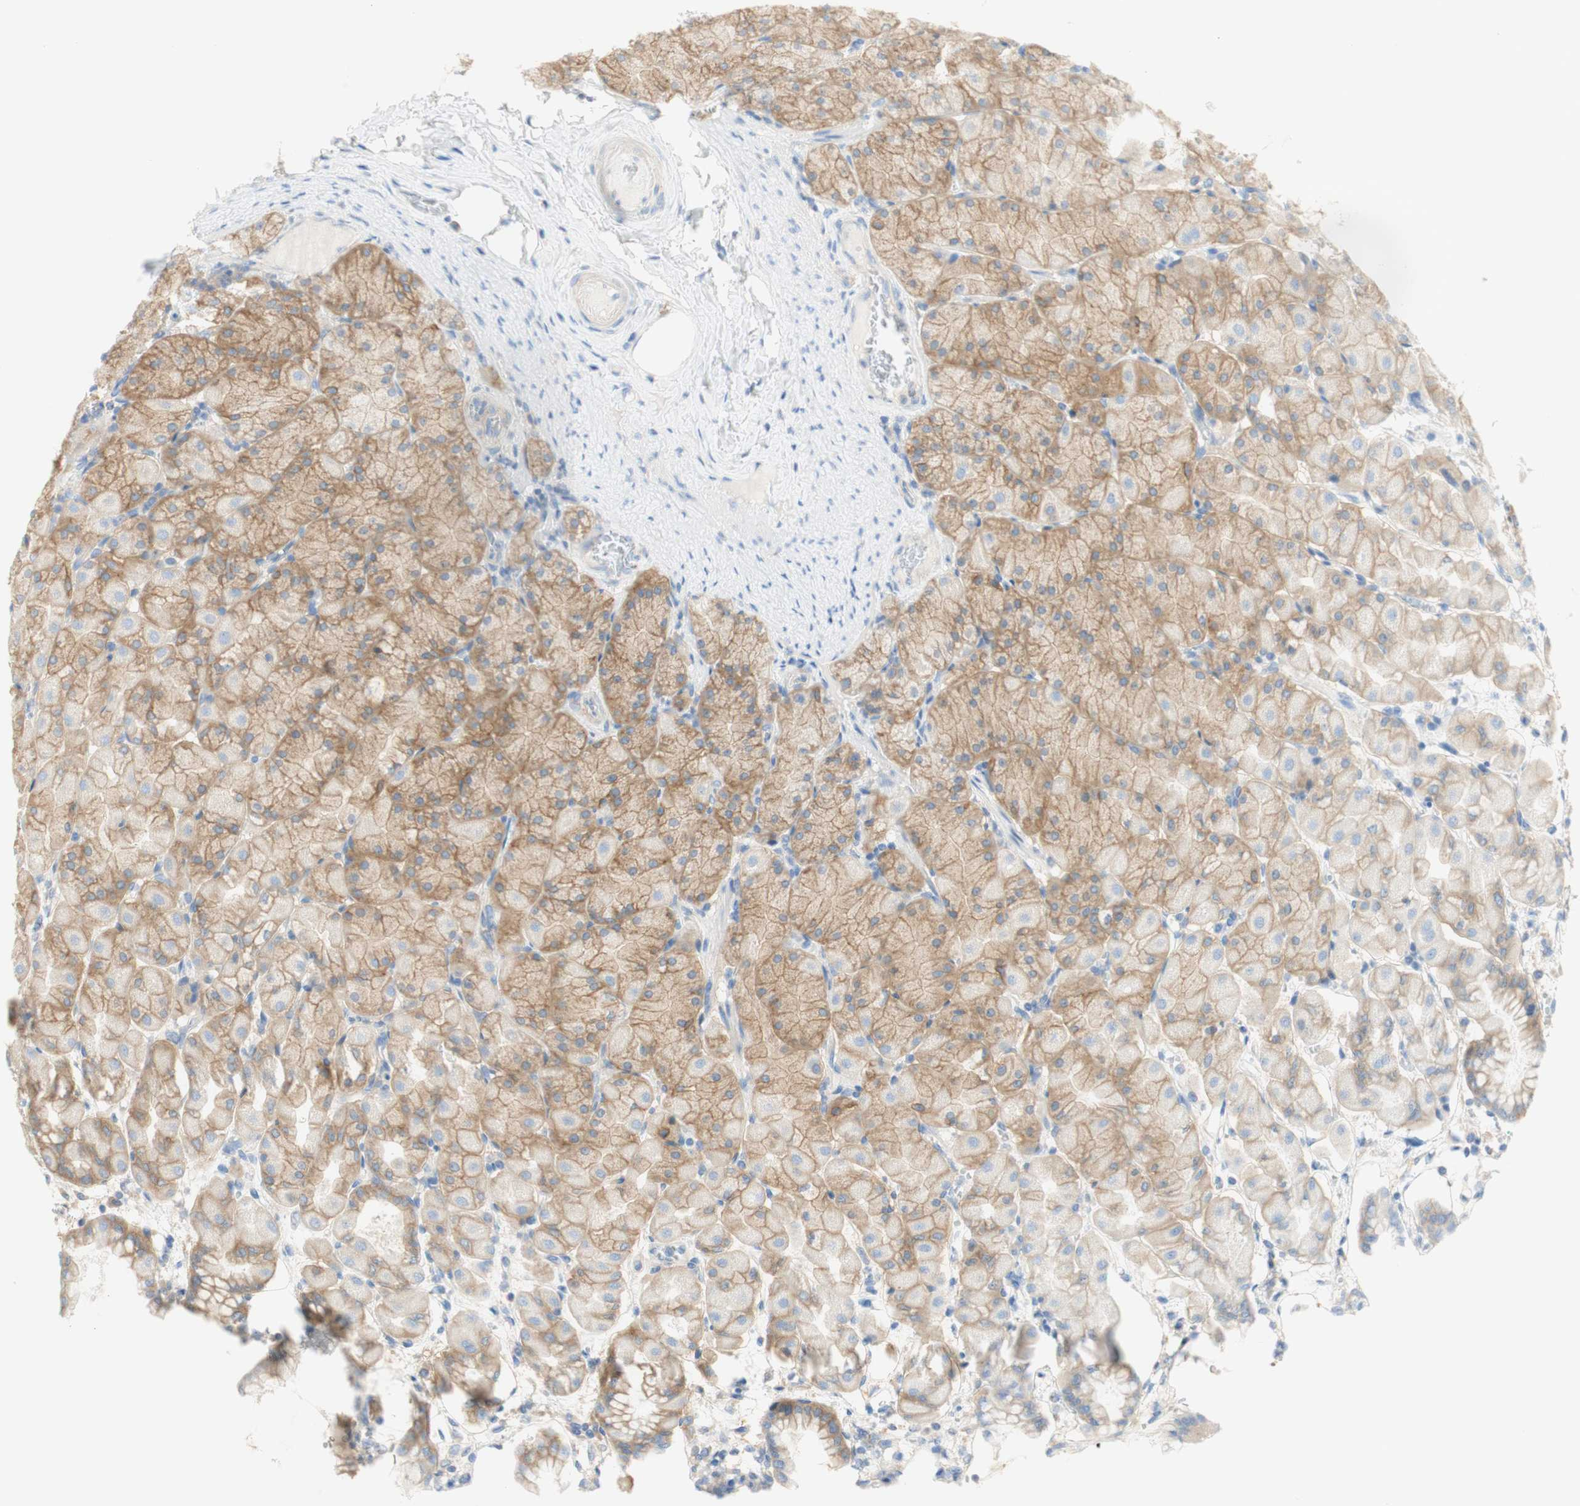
{"staining": {"intensity": "moderate", "quantity": "25%-75%", "location": "cytoplasmic/membranous"}, "tissue": "stomach", "cell_type": "Glandular cells", "image_type": "normal", "snomed": [{"axis": "morphology", "description": "Normal tissue, NOS"}, {"axis": "topography", "description": "Stomach, upper"}], "caption": "Immunohistochemistry (IHC) micrograph of normal stomach: human stomach stained using IHC exhibits medium levels of moderate protein expression localized specifically in the cytoplasmic/membranous of glandular cells, appearing as a cytoplasmic/membranous brown color.", "gene": "ATP2B1", "patient": {"sex": "female", "age": 56}}